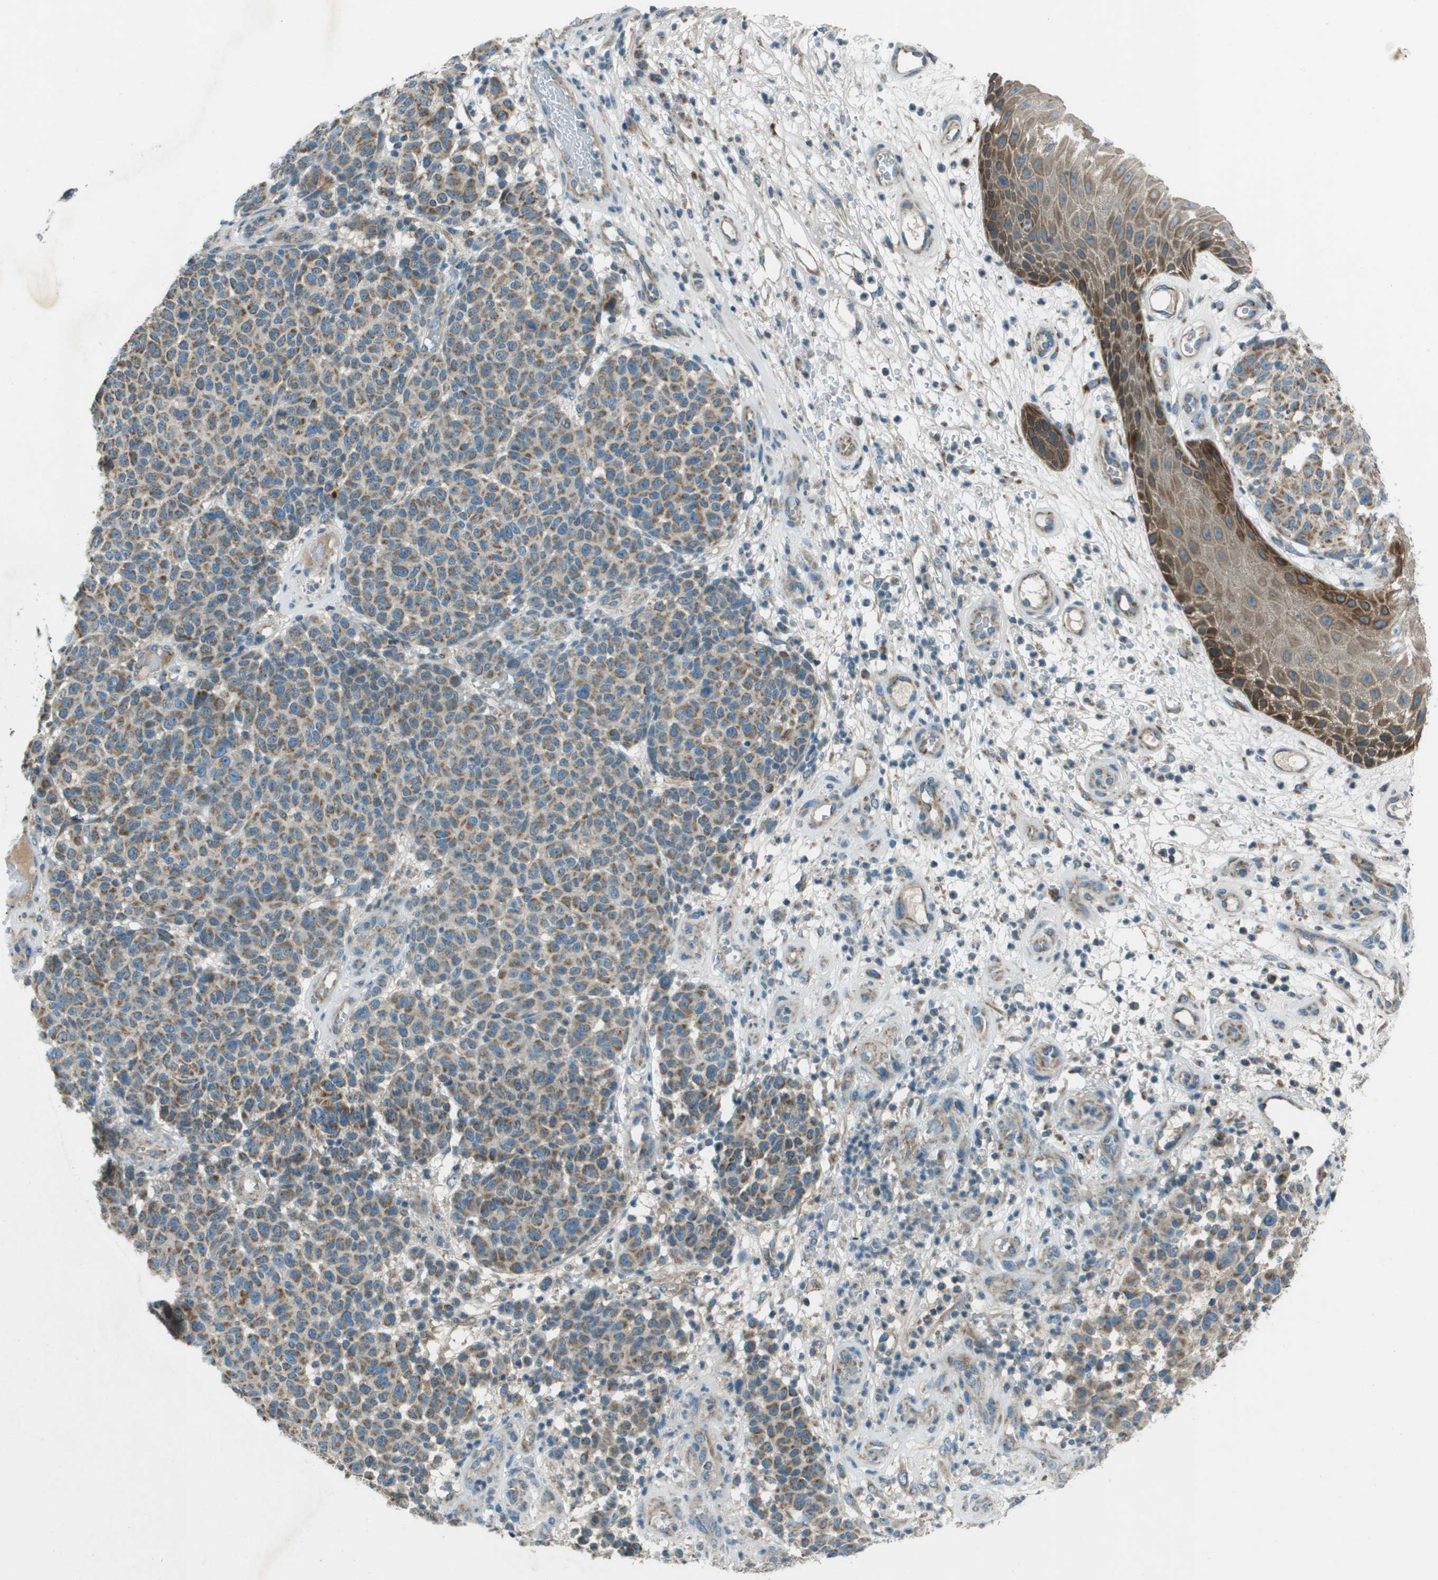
{"staining": {"intensity": "moderate", "quantity": ">75%", "location": "cytoplasmic/membranous"}, "tissue": "melanoma", "cell_type": "Tumor cells", "image_type": "cancer", "snomed": [{"axis": "morphology", "description": "Malignant melanoma, NOS"}, {"axis": "topography", "description": "Skin"}], "caption": "Protein expression analysis of melanoma exhibits moderate cytoplasmic/membranous expression in about >75% of tumor cells. The protein of interest is stained brown, and the nuclei are stained in blue (DAB IHC with brightfield microscopy, high magnification).", "gene": "MIGA1", "patient": {"sex": "male", "age": 59}}